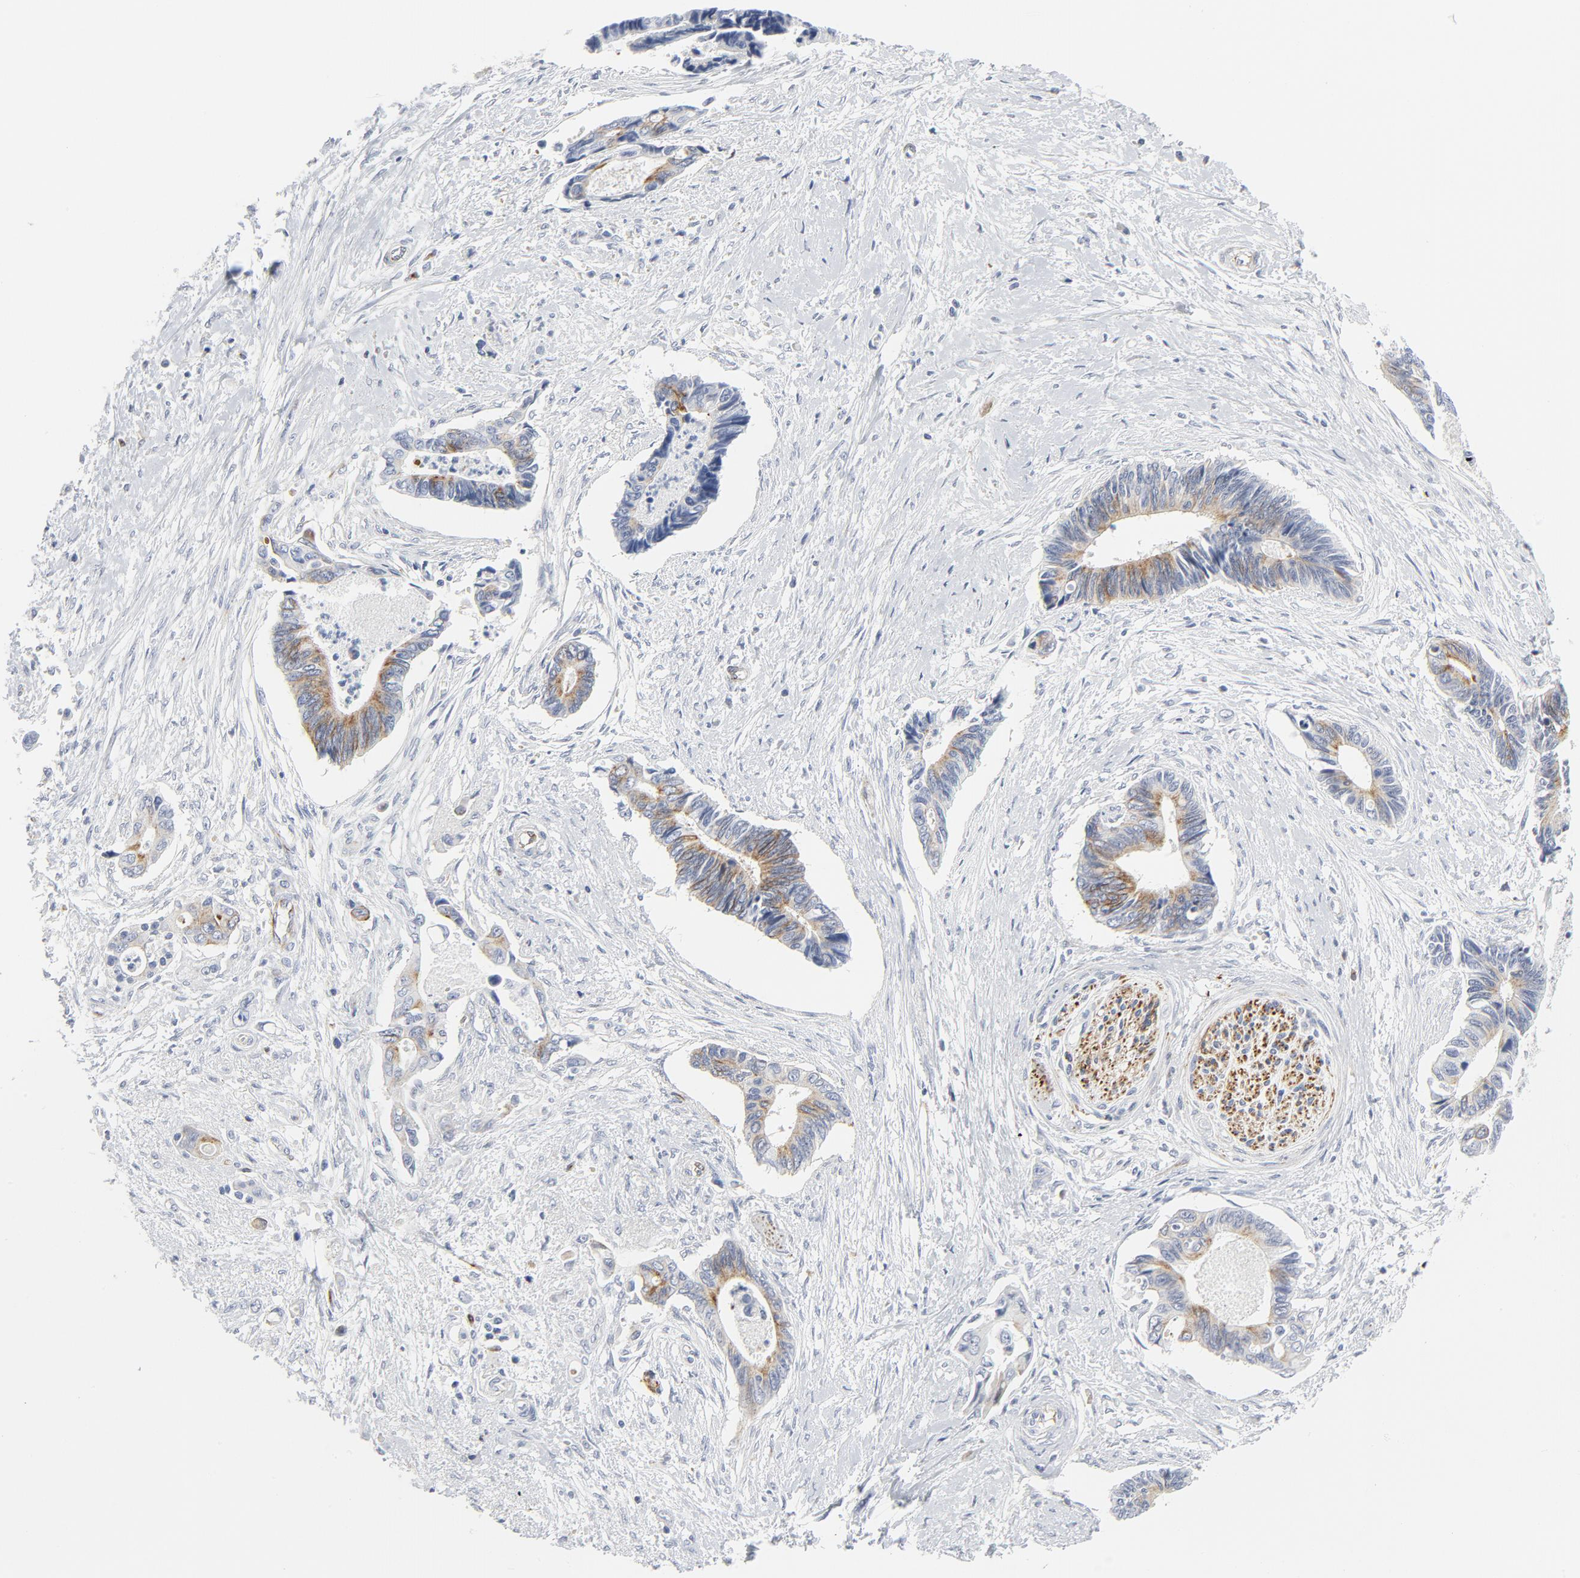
{"staining": {"intensity": "moderate", "quantity": "<25%", "location": "cytoplasmic/membranous"}, "tissue": "pancreatic cancer", "cell_type": "Tumor cells", "image_type": "cancer", "snomed": [{"axis": "morphology", "description": "Adenocarcinoma, NOS"}, {"axis": "topography", "description": "Pancreas"}], "caption": "Immunohistochemistry (IHC) (DAB) staining of human adenocarcinoma (pancreatic) demonstrates moderate cytoplasmic/membranous protein staining in approximately <25% of tumor cells. (DAB (3,3'-diaminobenzidine) IHC with brightfield microscopy, high magnification).", "gene": "TUBB1", "patient": {"sex": "female", "age": 70}}